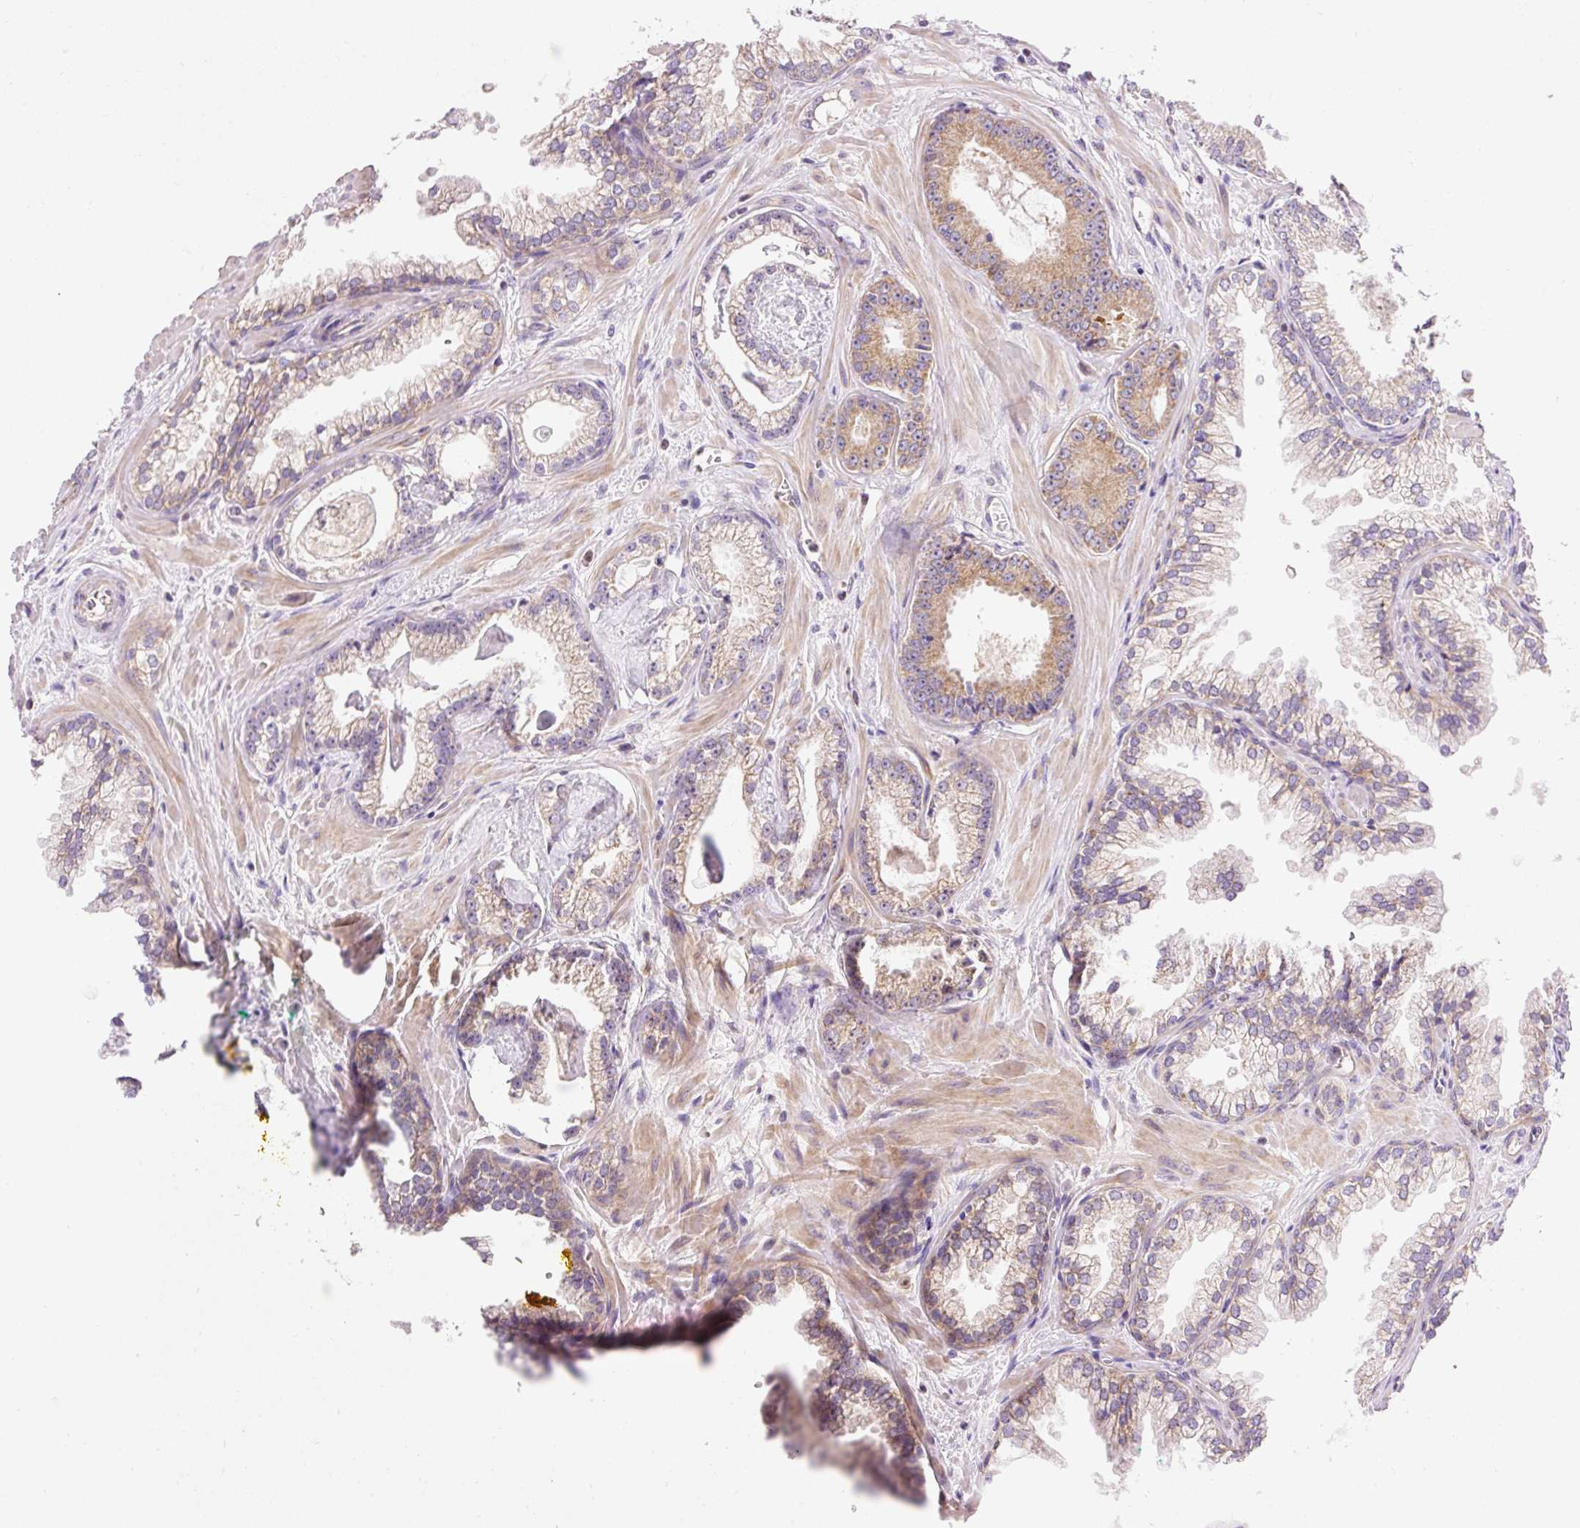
{"staining": {"intensity": "weak", "quantity": "<25%", "location": "cytoplasmic/membranous"}, "tissue": "prostate cancer", "cell_type": "Tumor cells", "image_type": "cancer", "snomed": [{"axis": "morphology", "description": "Adenocarcinoma, Low grade"}, {"axis": "topography", "description": "Prostate"}], "caption": "This is an immunohistochemistry (IHC) histopathology image of human prostate adenocarcinoma (low-grade). There is no staining in tumor cells.", "gene": "IMMT", "patient": {"sex": "male", "age": 60}}